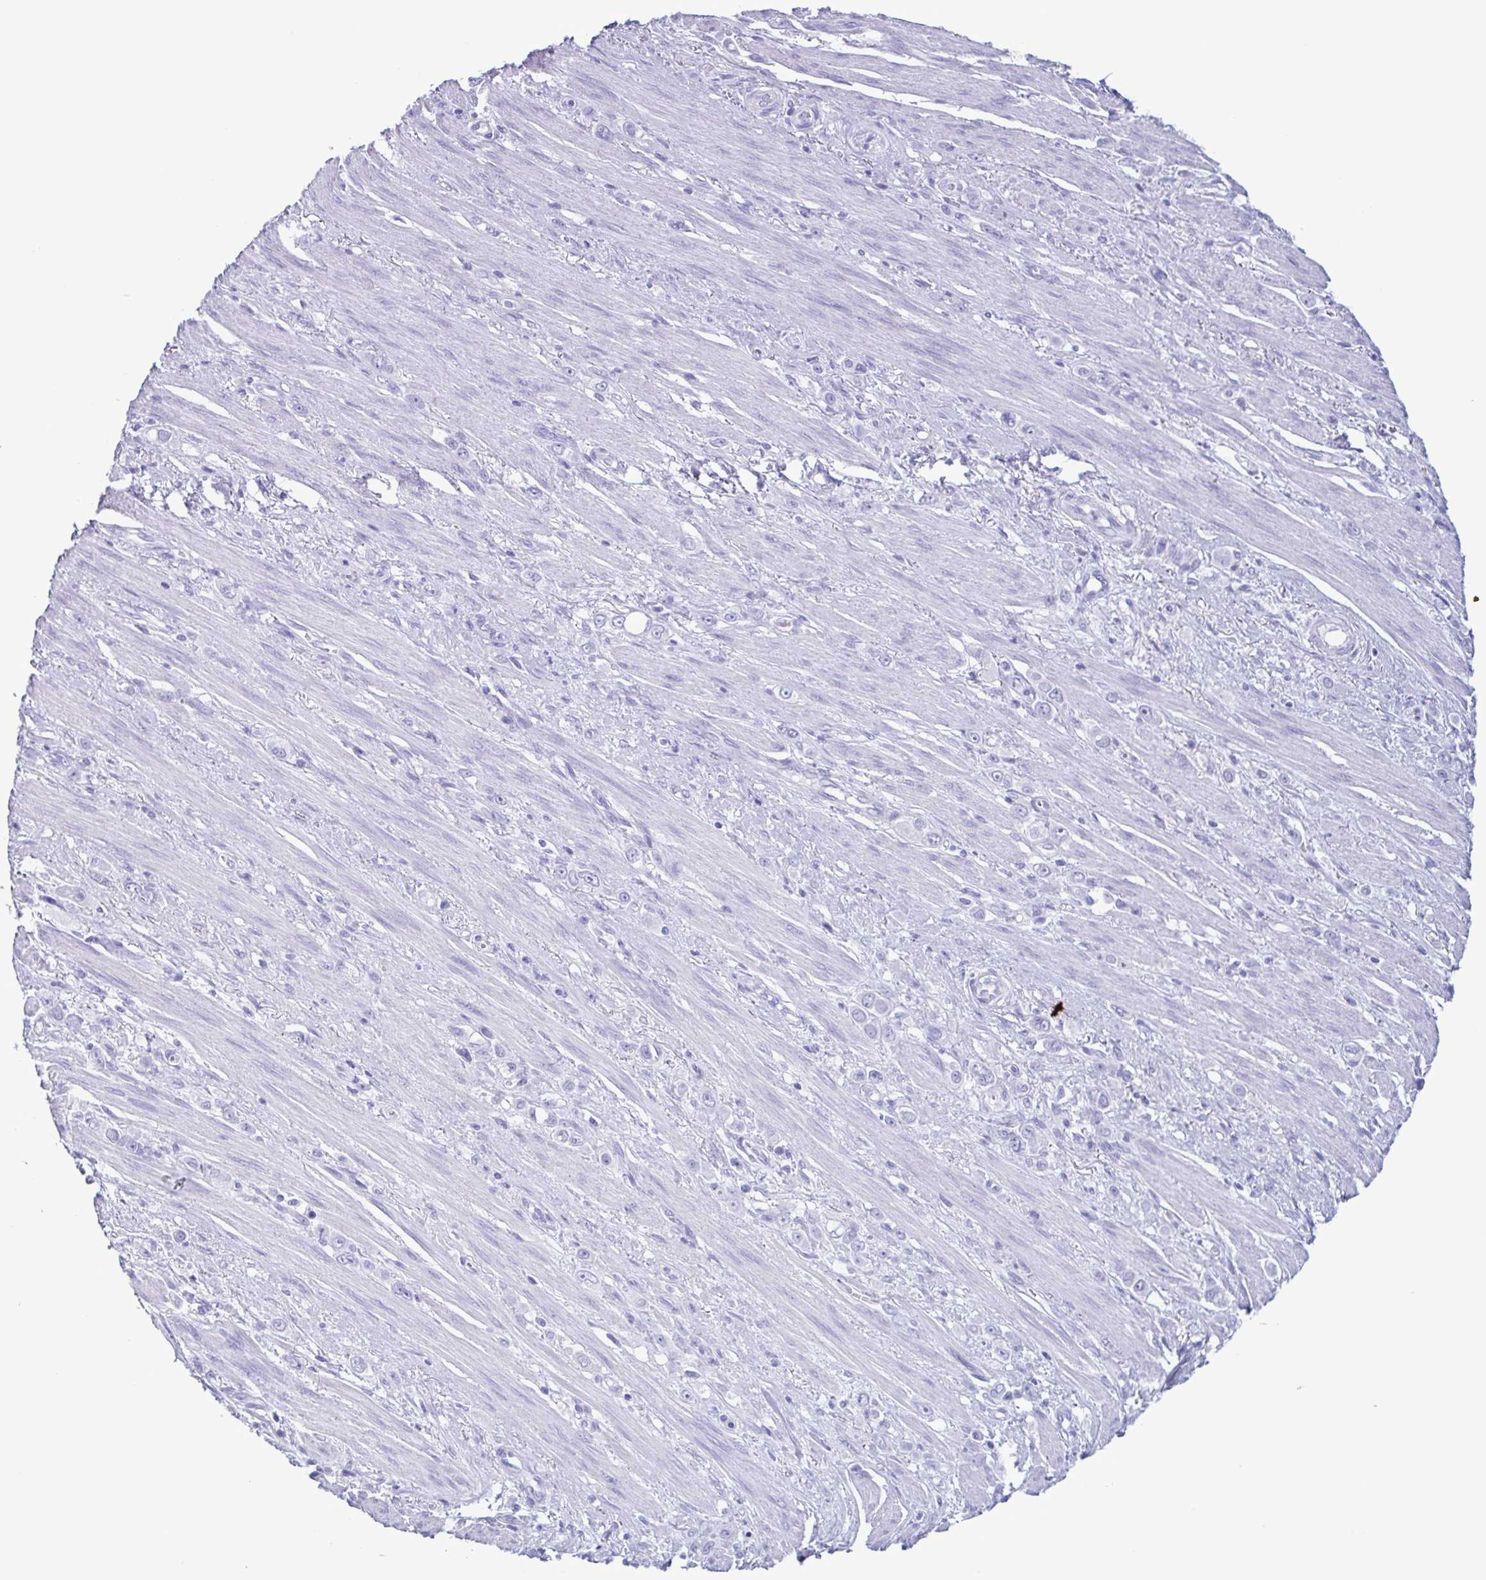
{"staining": {"intensity": "negative", "quantity": "none", "location": "none"}, "tissue": "stomach cancer", "cell_type": "Tumor cells", "image_type": "cancer", "snomed": [{"axis": "morphology", "description": "Adenocarcinoma, NOS"}, {"axis": "topography", "description": "Stomach, upper"}], "caption": "An image of human stomach cancer is negative for staining in tumor cells.", "gene": "LTF", "patient": {"sex": "male", "age": 75}}